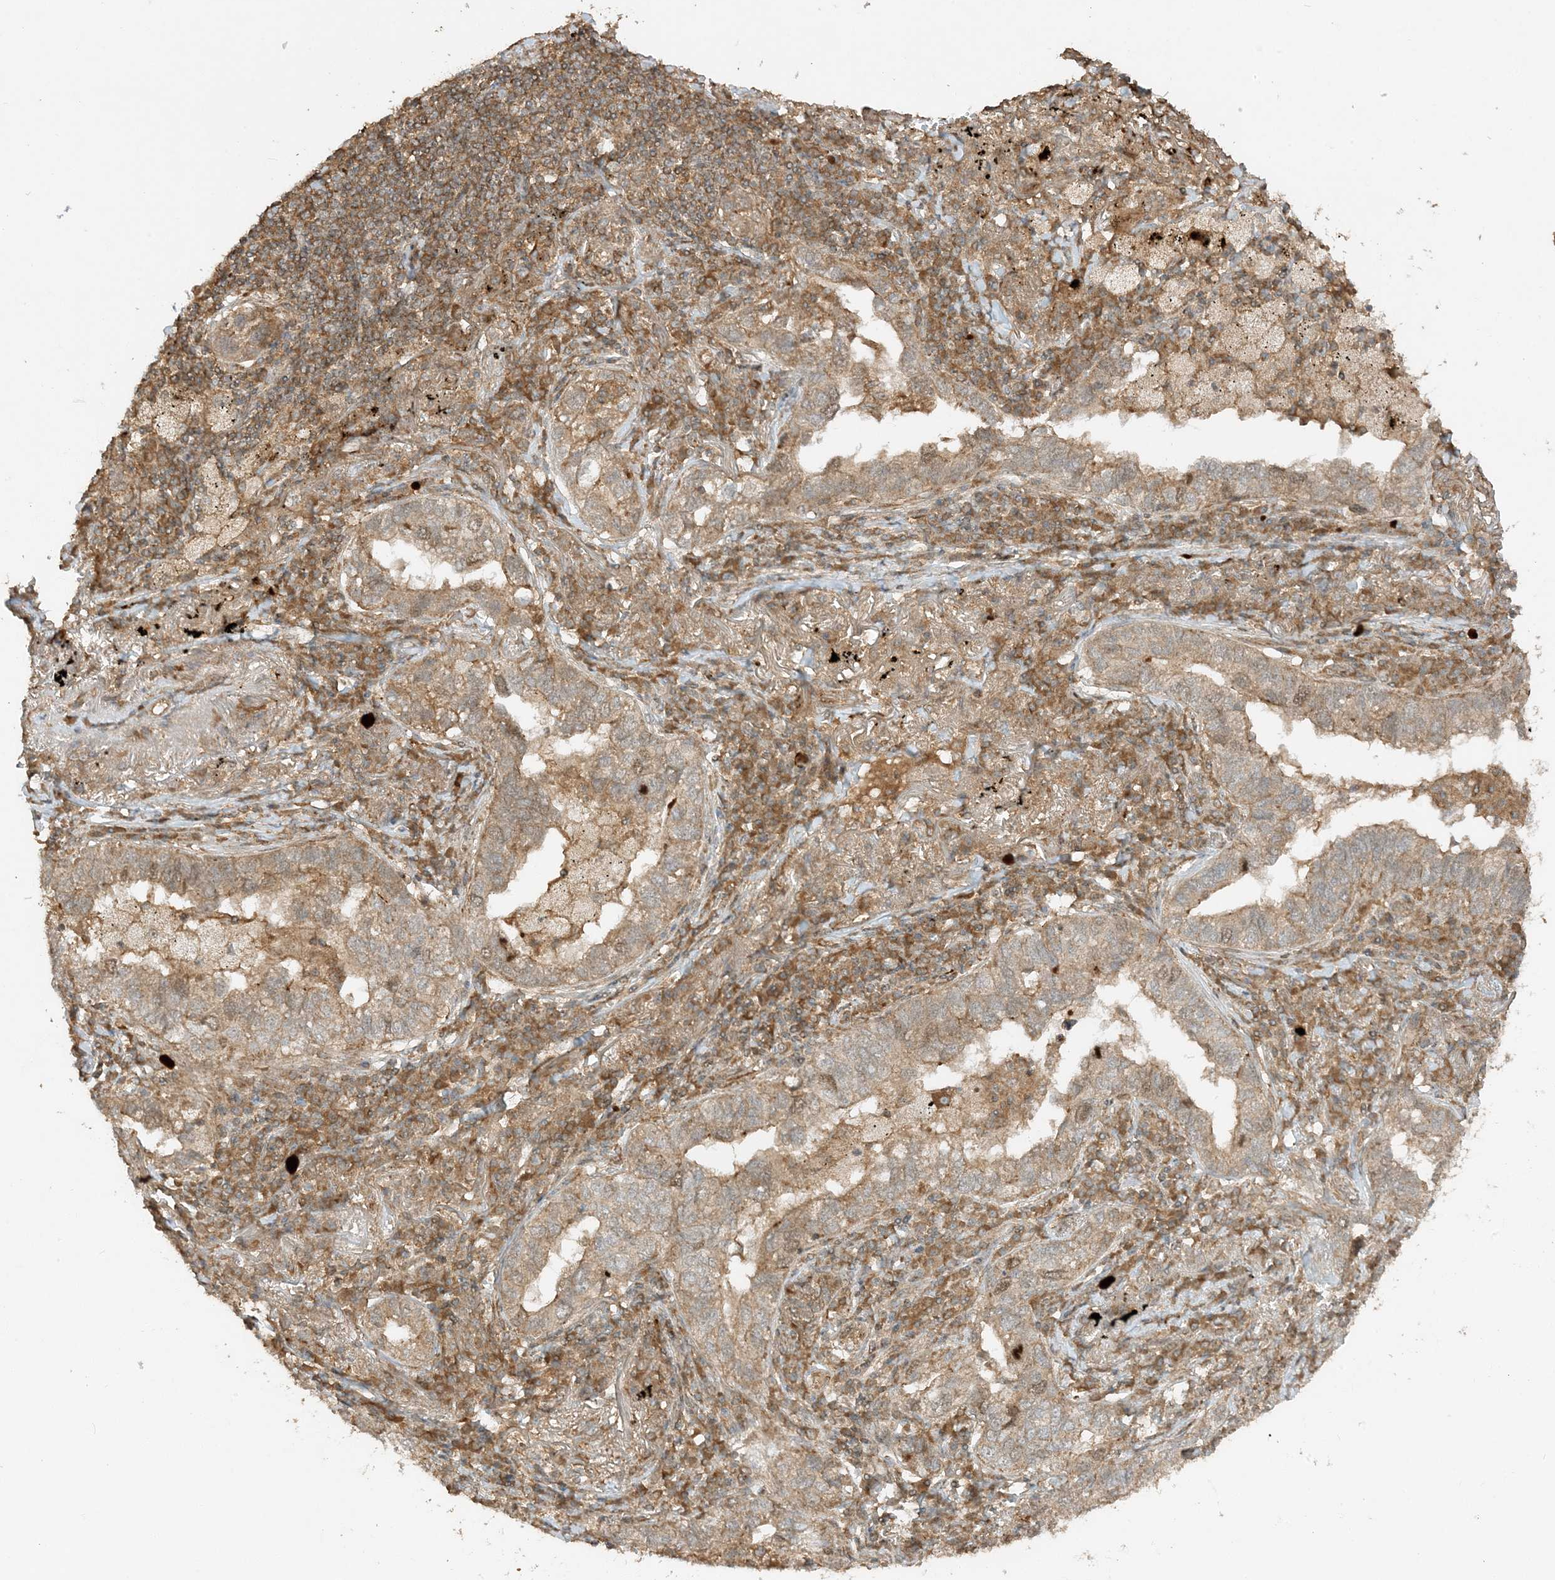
{"staining": {"intensity": "weak", "quantity": ">75%", "location": "cytoplasmic/membranous"}, "tissue": "lung cancer", "cell_type": "Tumor cells", "image_type": "cancer", "snomed": [{"axis": "morphology", "description": "Adenocarcinoma, NOS"}, {"axis": "topography", "description": "Lung"}], "caption": "Lung cancer stained for a protein demonstrates weak cytoplasmic/membranous positivity in tumor cells. The protein of interest is shown in brown color, while the nuclei are stained blue.", "gene": "XRN1", "patient": {"sex": "male", "age": 65}}